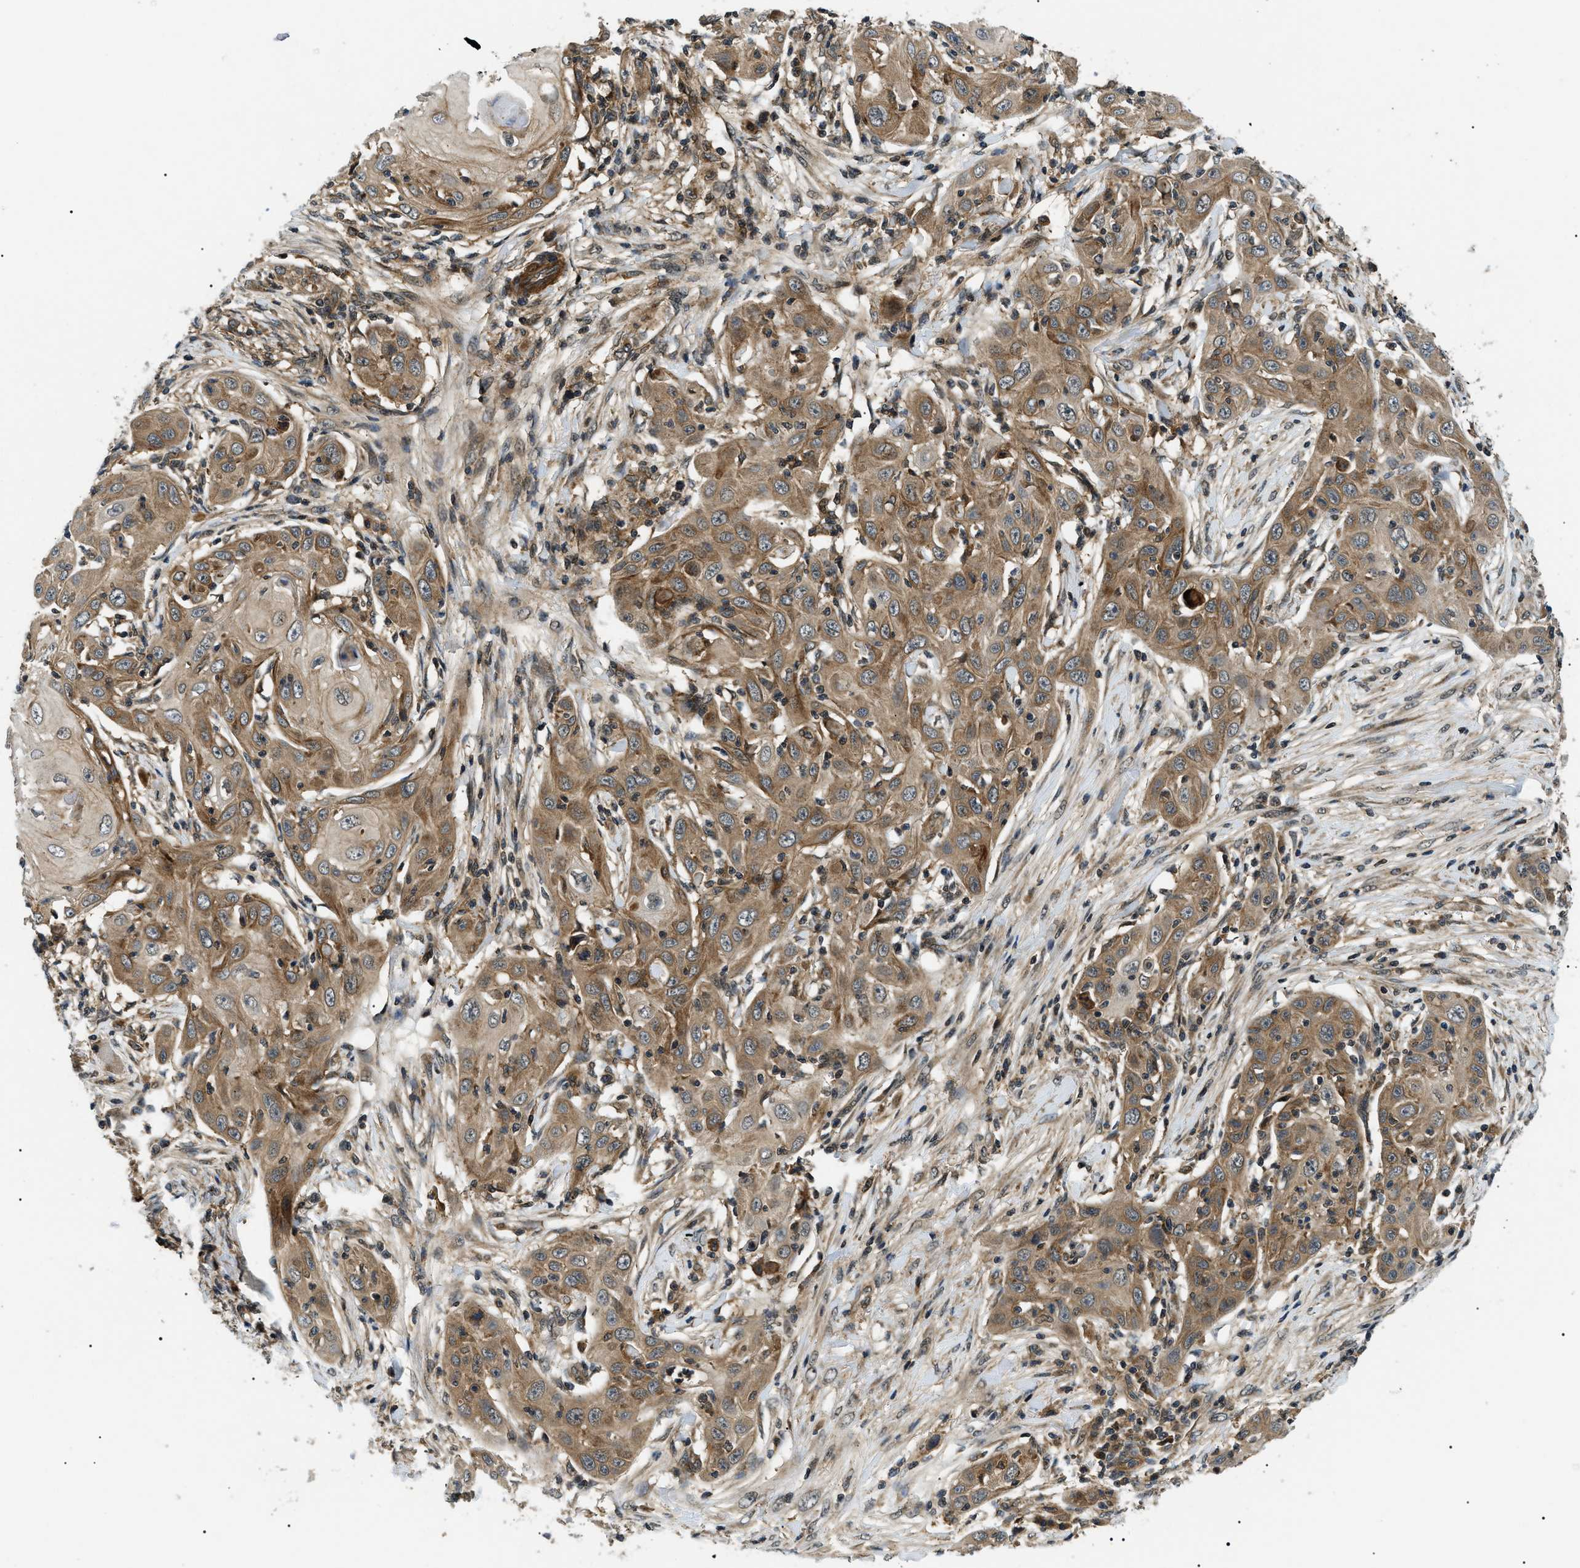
{"staining": {"intensity": "moderate", "quantity": ">75%", "location": "cytoplasmic/membranous"}, "tissue": "skin cancer", "cell_type": "Tumor cells", "image_type": "cancer", "snomed": [{"axis": "morphology", "description": "Squamous cell carcinoma, NOS"}, {"axis": "topography", "description": "Skin"}], "caption": "Immunohistochemical staining of skin cancer reveals medium levels of moderate cytoplasmic/membranous staining in about >75% of tumor cells.", "gene": "ATP6AP1", "patient": {"sex": "female", "age": 88}}